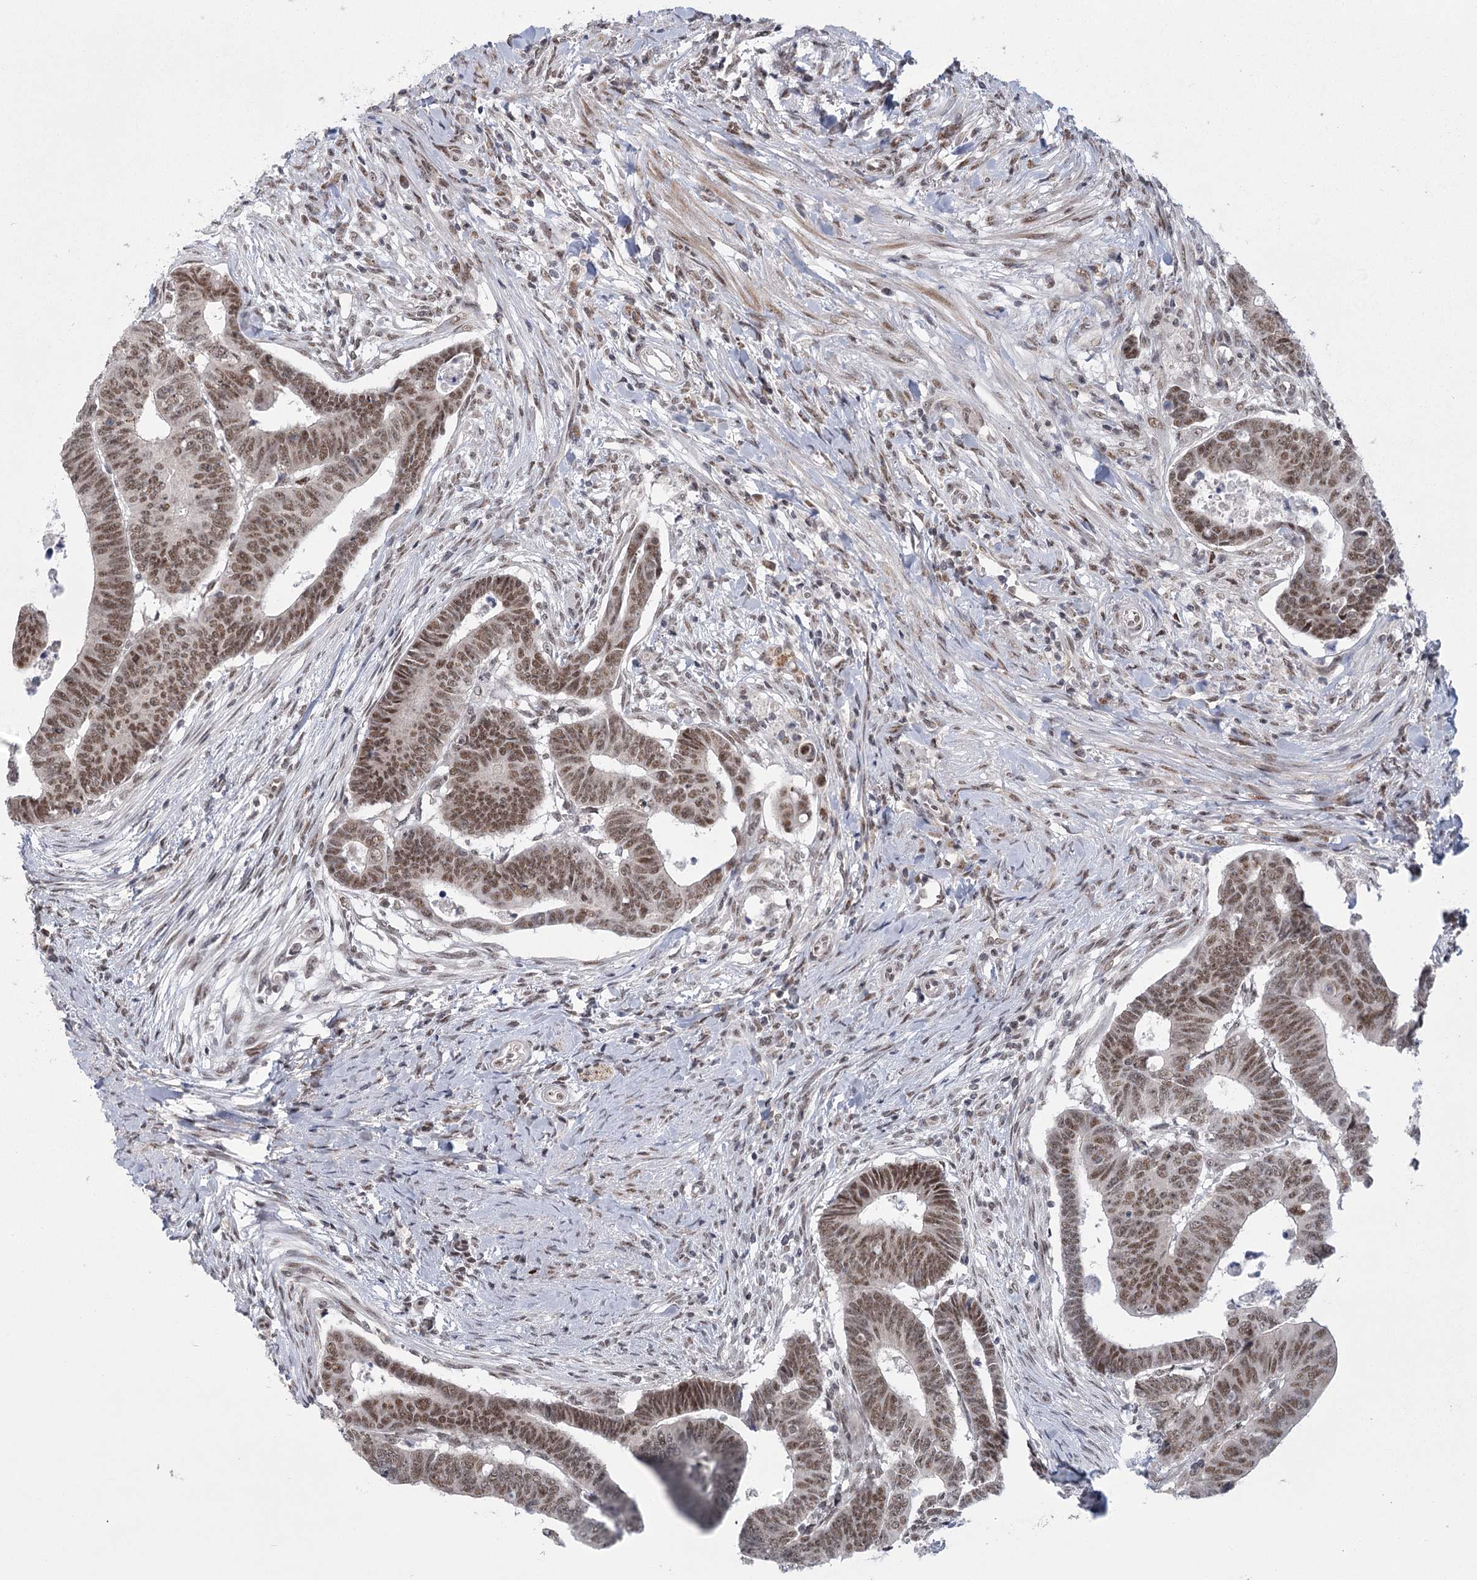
{"staining": {"intensity": "moderate", "quantity": ">75%", "location": "nuclear"}, "tissue": "colorectal cancer", "cell_type": "Tumor cells", "image_type": "cancer", "snomed": [{"axis": "morphology", "description": "Normal tissue, NOS"}, {"axis": "morphology", "description": "Adenocarcinoma, NOS"}, {"axis": "topography", "description": "Rectum"}], "caption": "DAB (3,3'-diaminobenzidine) immunohistochemical staining of human colorectal adenocarcinoma reveals moderate nuclear protein positivity in about >75% of tumor cells.", "gene": "CIB4", "patient": {"sex": "female", "age": 65}}